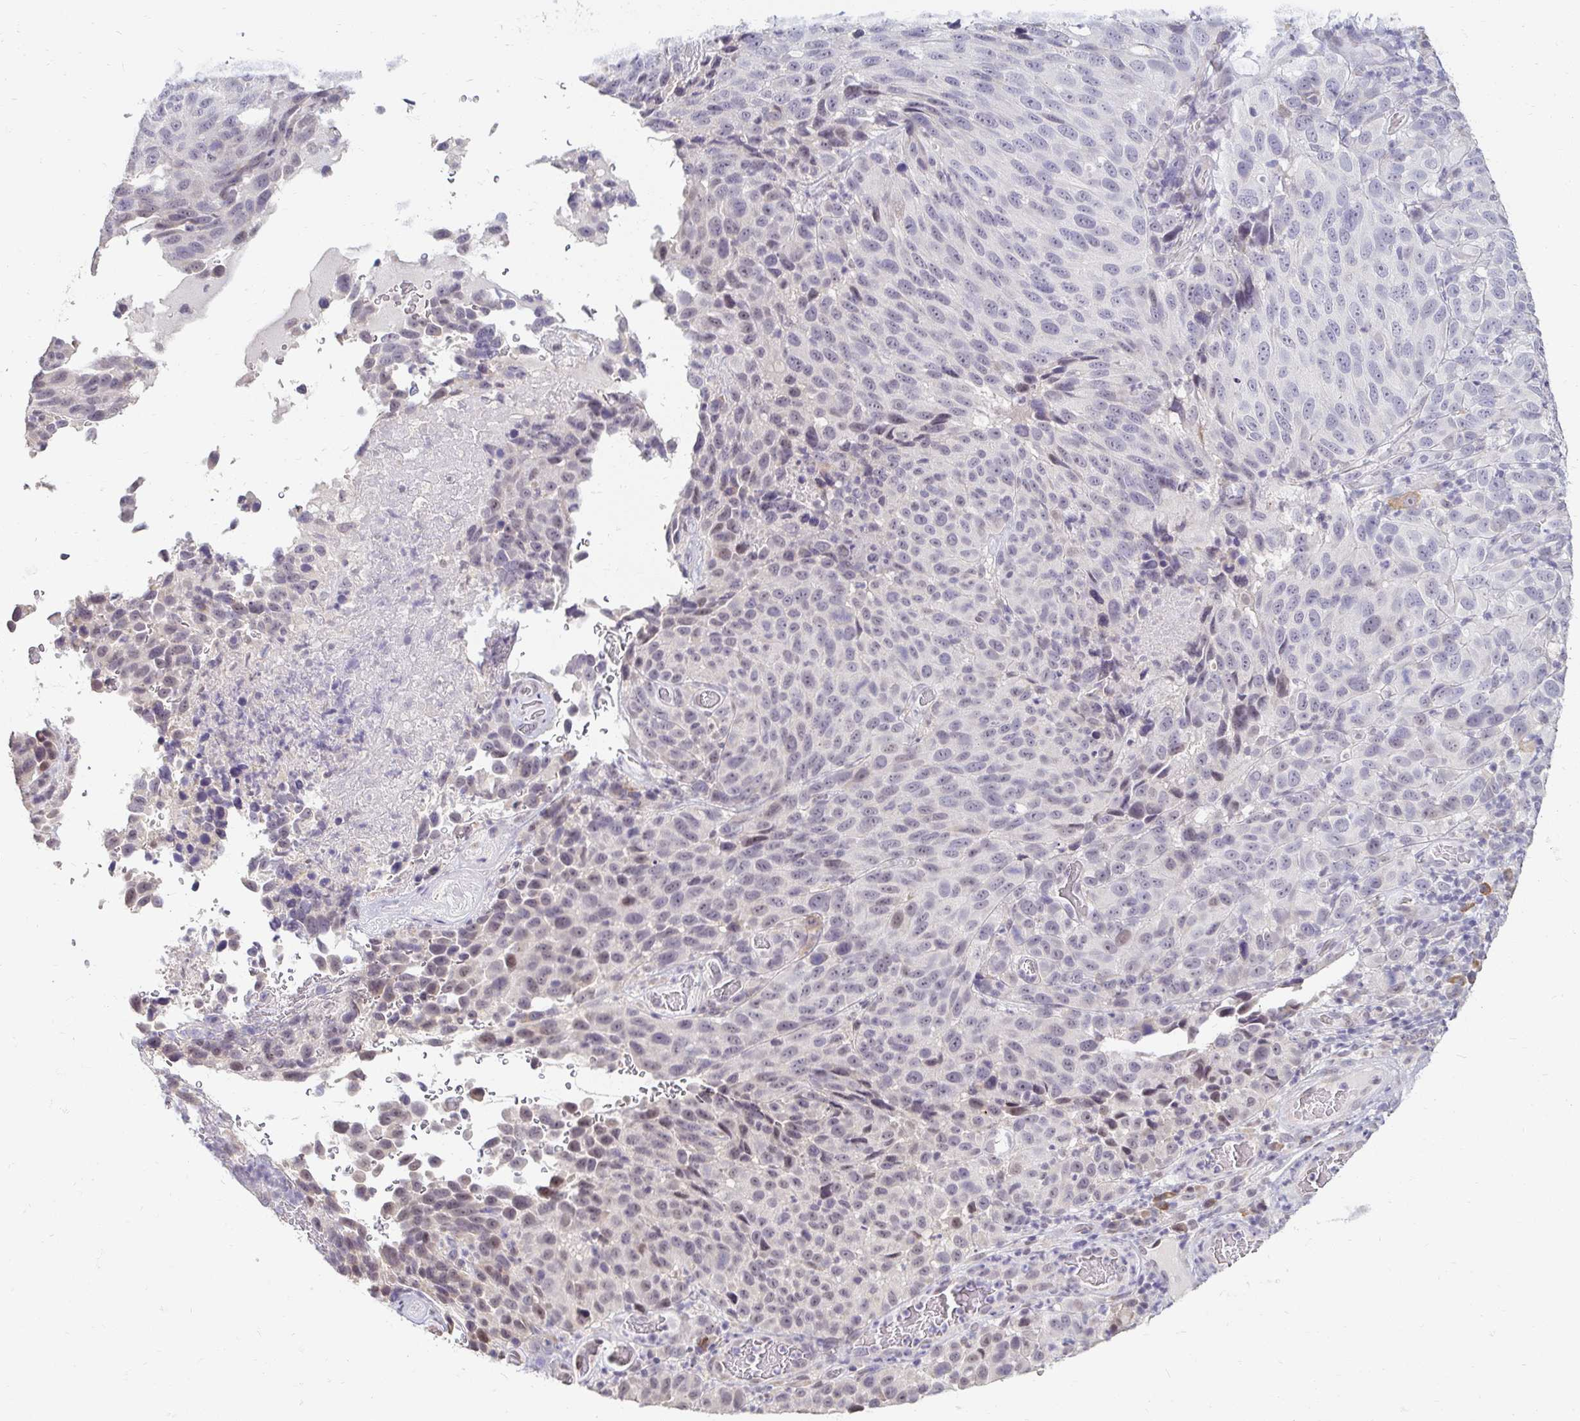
{"staining": {"intensity": "weak", "quantity": "<25%", "location": "nuclear"}, "tissue": "melanoma", "cell_type": "Tumor cells", "image_type": "cancer", "snomed": [{"axis": "morphology", "description": "Malignant melanoma, NOS"}, {"axis": "topography", "description": "Skin"}], "caption": "DAB (3,3'-diaminobenzidine) immunohistochemical staining of melanoma demonstrates no significant expression in tumor cells. The staining is performed using DAB (3,3'-diaminobenzidine) brown chromogen with nuclei counter-stained in using hematoxylin.", "gene": "DDN", "patient": {"sex": "male", "age": 85}}